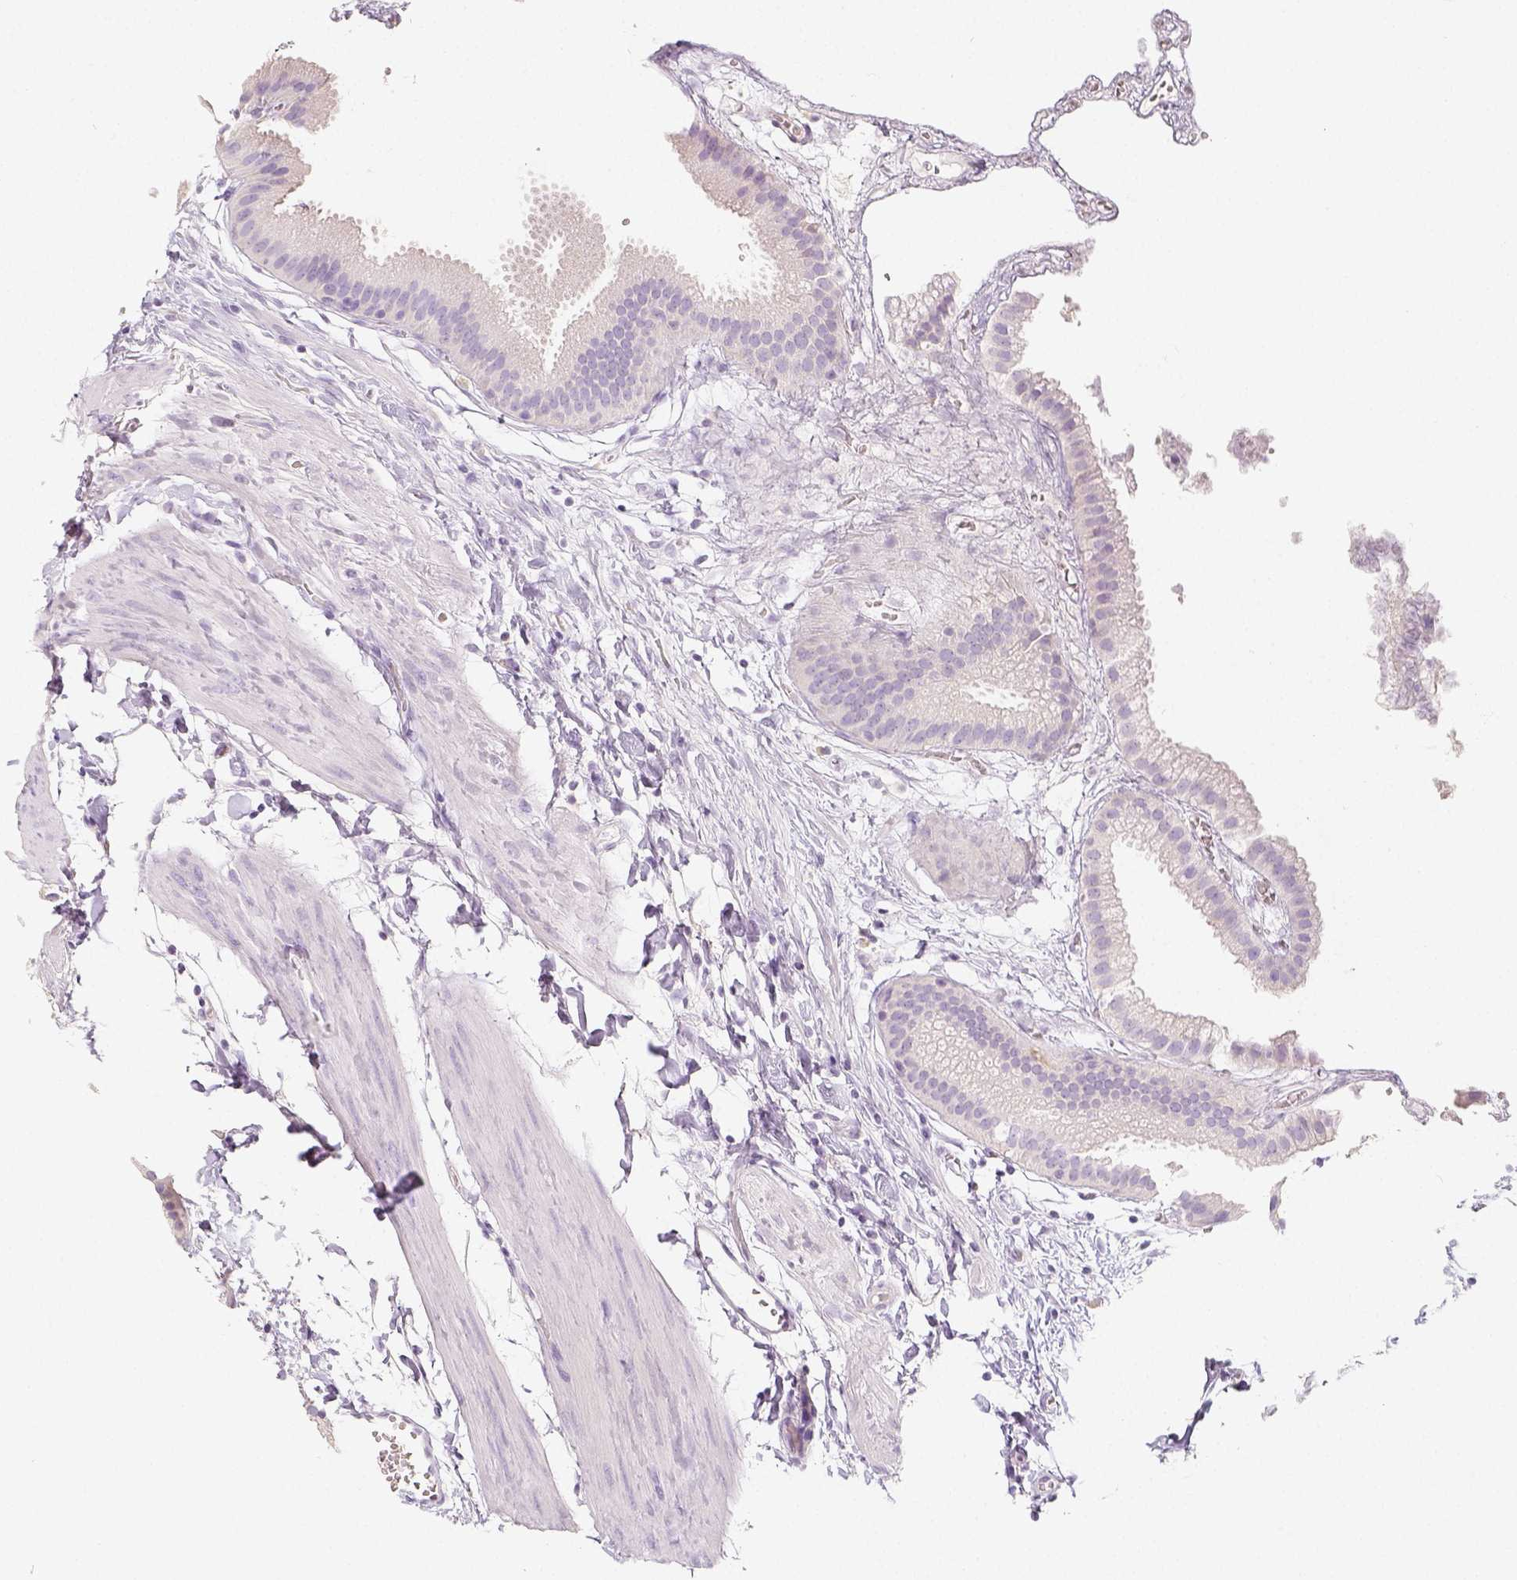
{"staining": {"intensity": "negative", "quantity": "none", "location": "none"}, "tissue": "gallbladder", "cell_type": "Glandular cells", "image_type": "normal", "snomed": [{"axis": "morphology", "description": "Normal tissue, NOS"}, {"axis": "topography", "description": "Gallbladder"}], "caption": "Glandular cells show no significant protein positivity in benign gallbladder.", "gene": "NECAB2", "patient": {"sex": "female", "age": 63}}